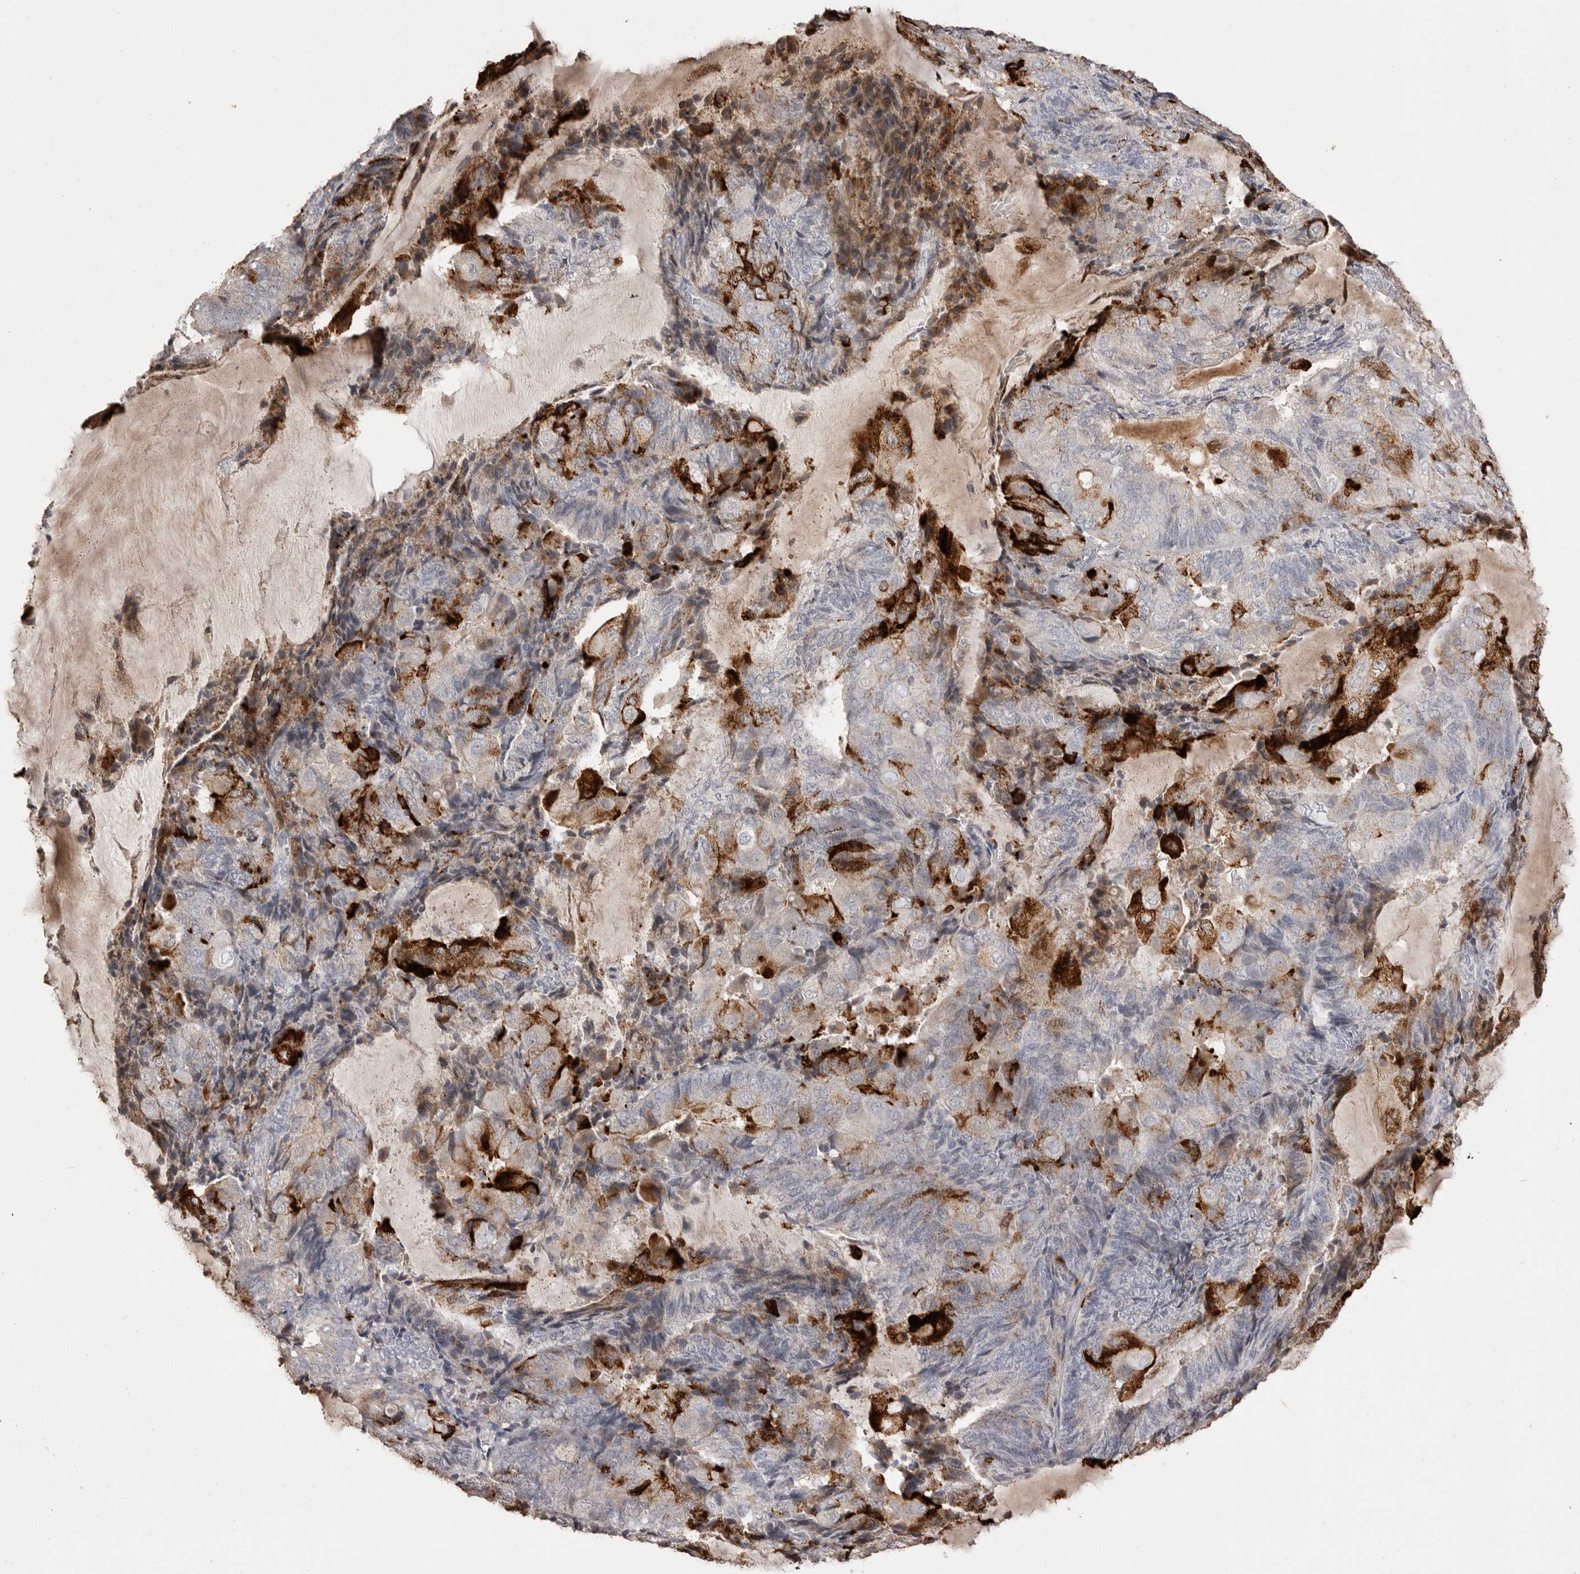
{"staining": {"intensity": "strong", "quantity": "<25%", "location": "cytoplasmic/membranous"}, "tissue": "endometrial cancer", "cell_type": "Tumor cells", "image_type": "cancer", "snomed": [{"axis": "morphology", "description": "Adenocarcinoma, NOS"}, {"axis": "topography", "description": "Endometrium"}], "caption": "Endometrial cancer (adenocarcinoma) was stained to show a protein in brown. There is medium levels of strong cytoplasmic/membranous positivity in approximately <25% of tumor cells.", "gene": "MMP7", "patient": {"sex": "female", "age": 81}}